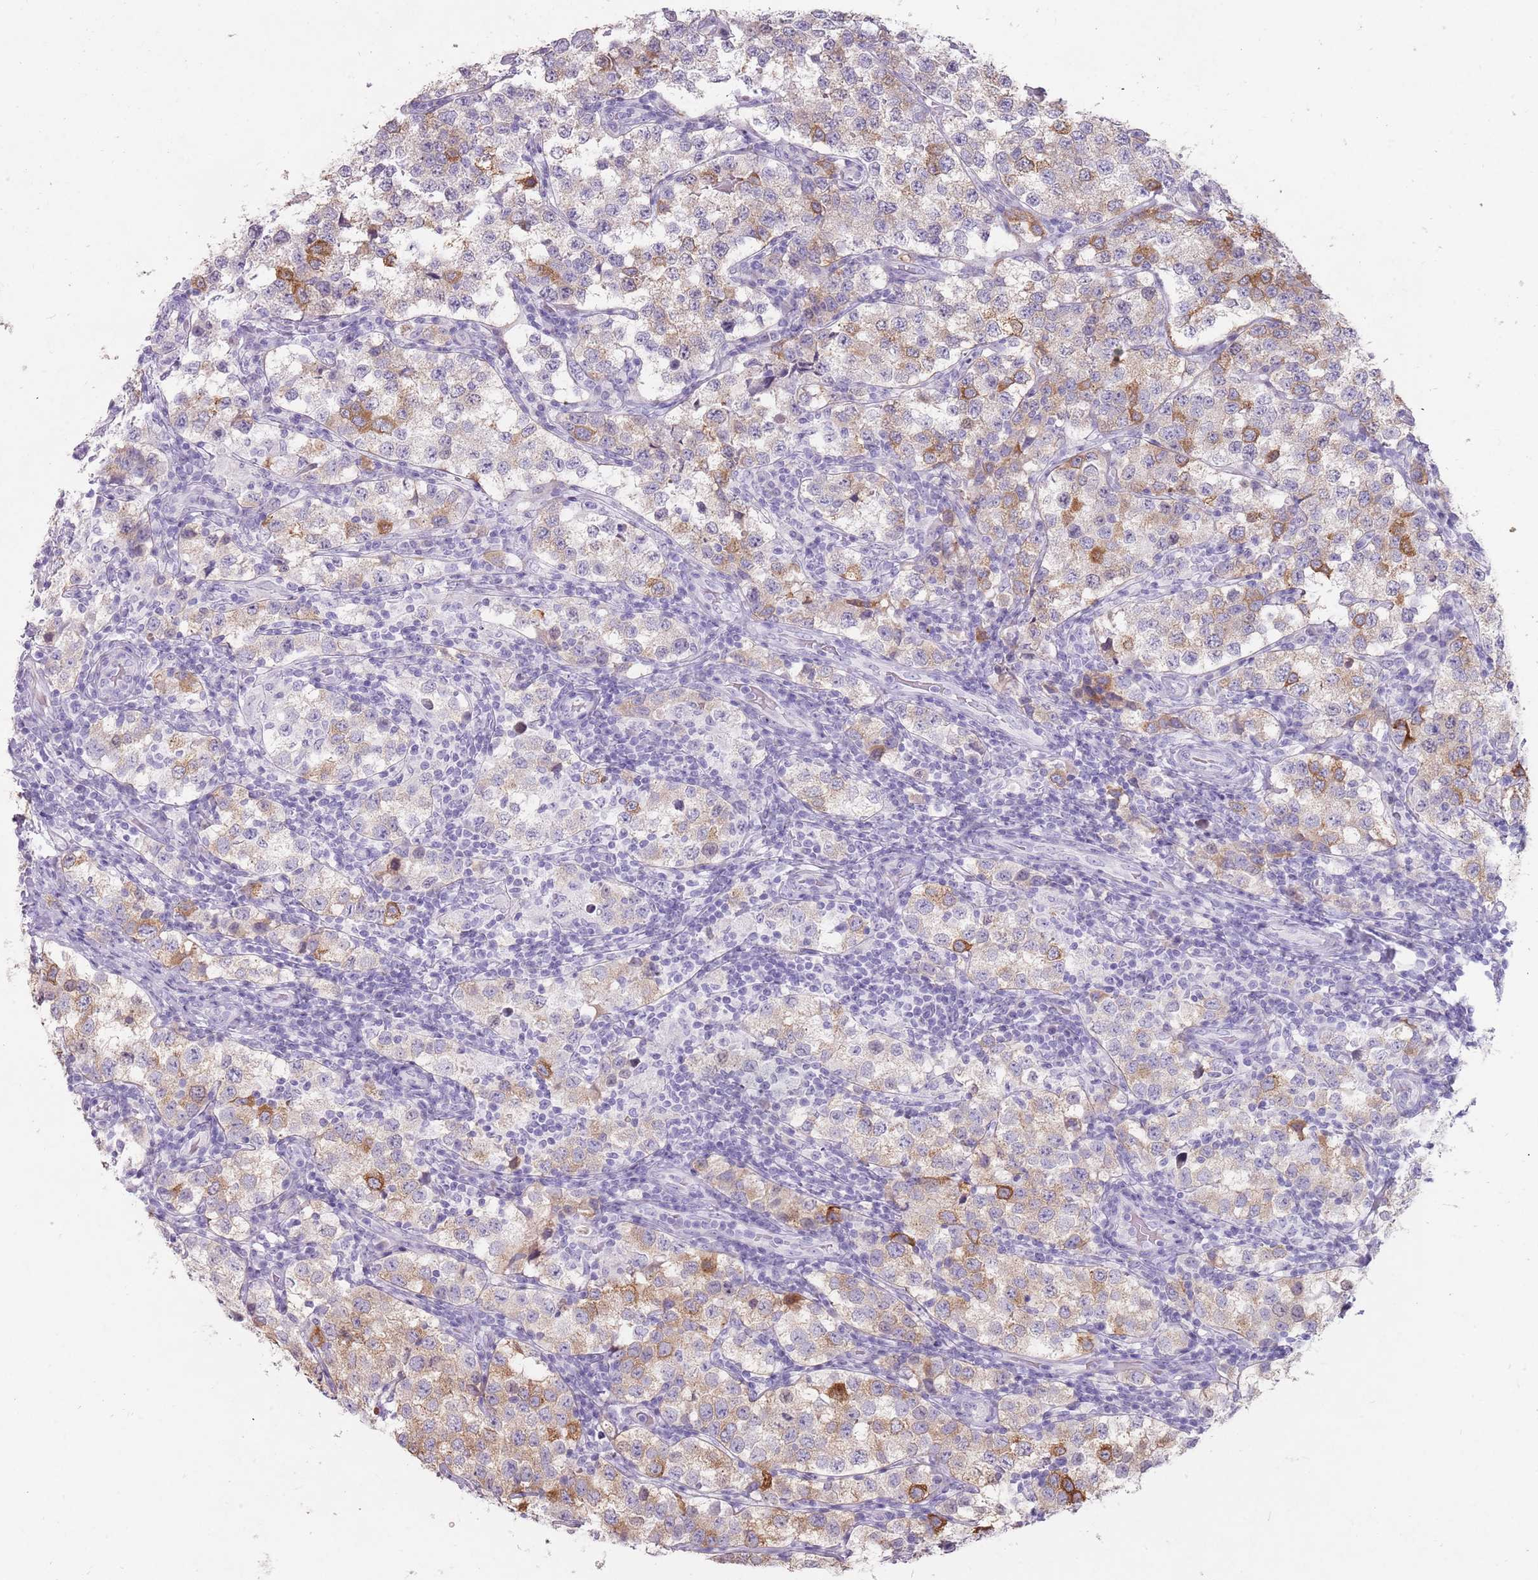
{"staining": {"intensity": "moderate", "quantity": "25%-75%", "location": "cytoplasmic/membranous"}, "tissue": "testis cancer", "cell_type": "Tumor cells", "image_type": "cancer", "snomed": [{"axis": "morphology", "description": "Seminoma, NOS"}, {"axis": "topography", "description": "Testis"}], "caption": "Immunohistochemistry (IHC) (DAB) staining of human testis cancer exhibits moderate cytoplasmic/membranous protein expression in approximately 25%-75% of tumor cells.", "gene": "DDX4", "patient": {"sex": "male", "age": 34}}